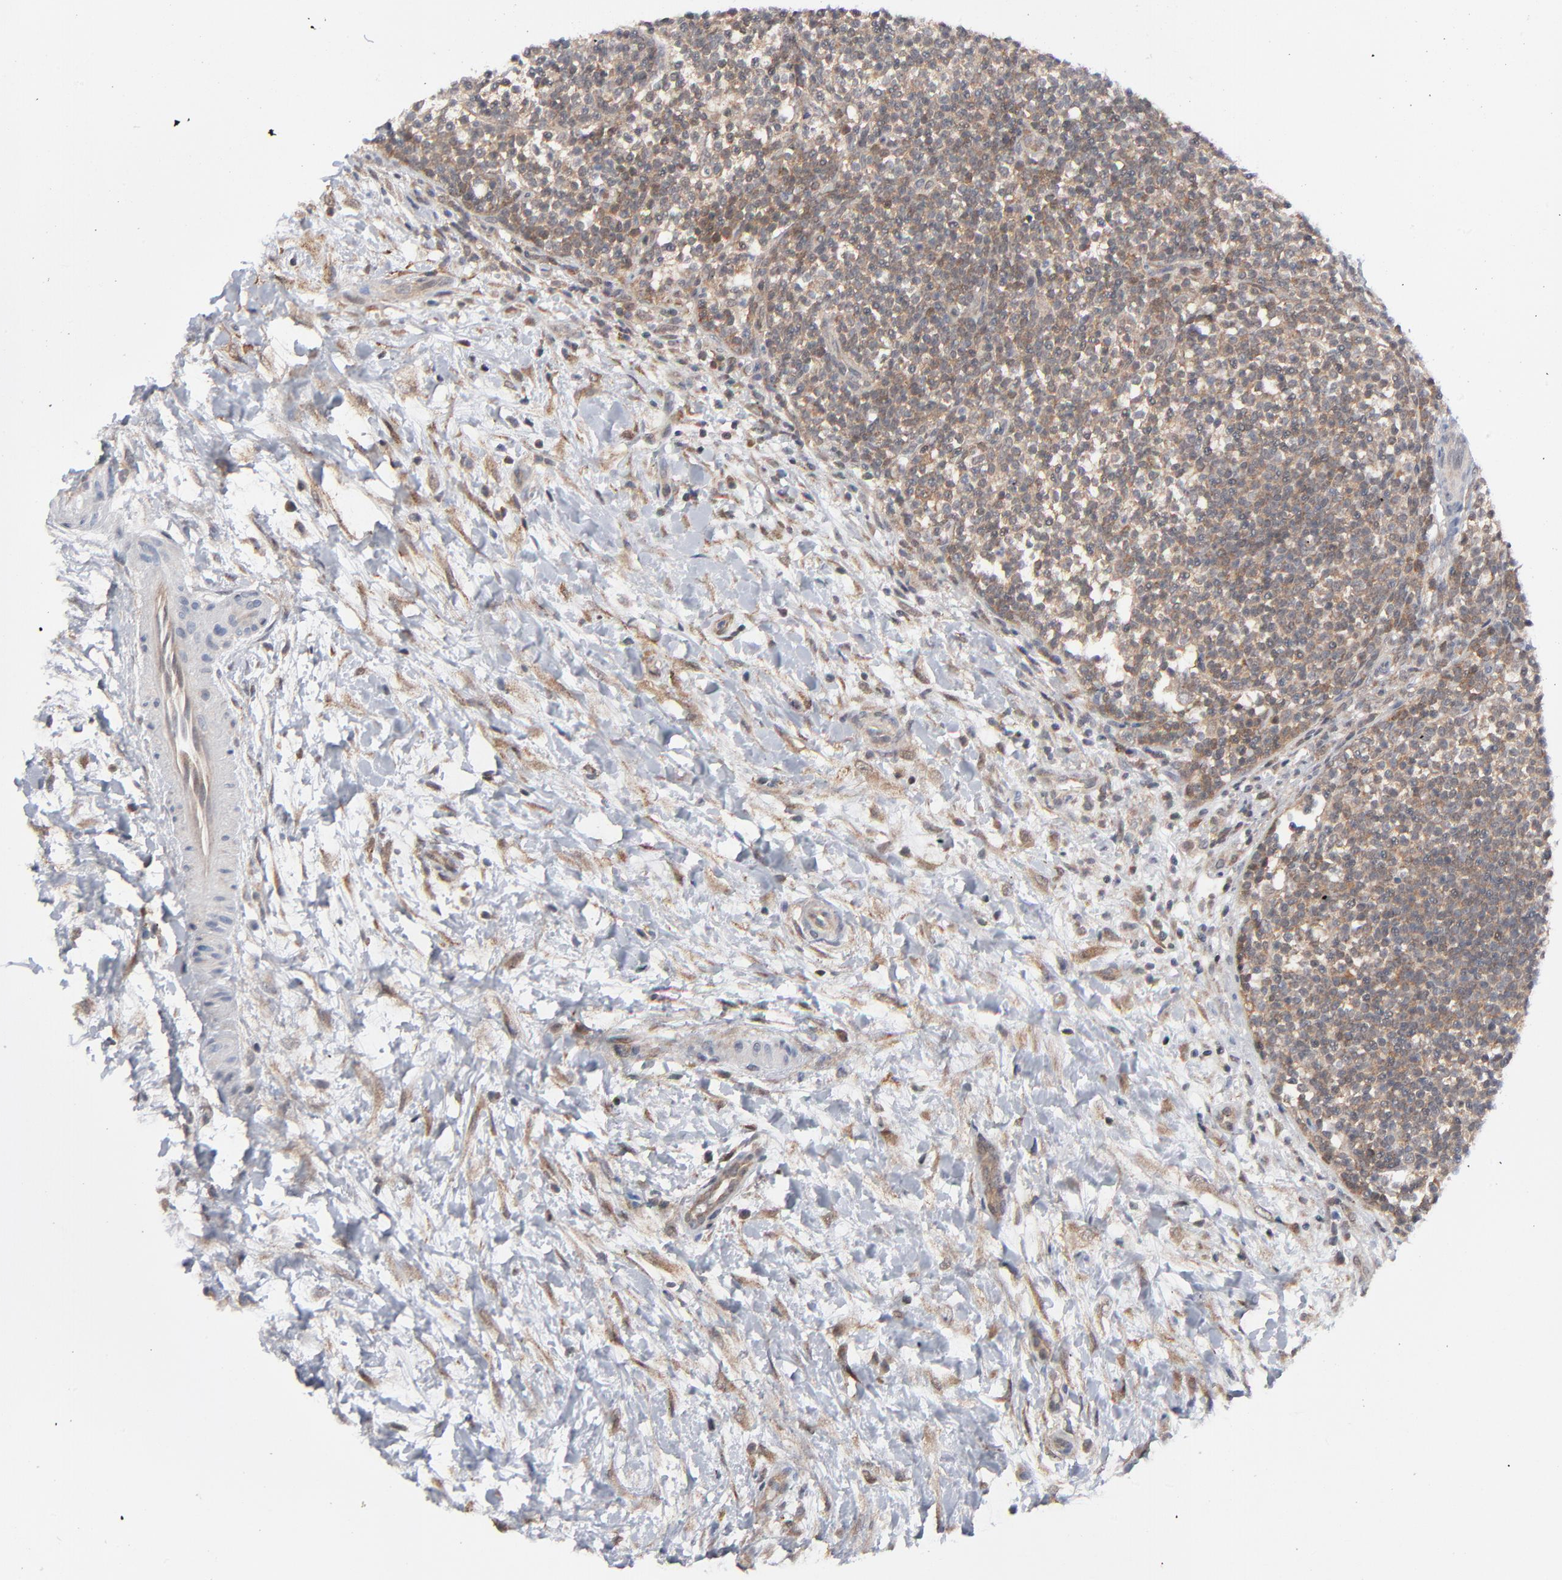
{"staining": {"intensity": "weak", "quantity": ">75%", "location": "cytoplasmic/membranous"}, "tissue": "lymphoma", "cell_type": "Tumor cells", "image_type": "cancer", "snomed": [{"axis": "morphology", "description": "Malignant lymphoma, non-Hodgkin's type, Low grade"}, {"axis": "topography", "description": "Lymph node"}], "caption": "A high-resolution image shows immunohistochemistry (IHC) staining of malignant lymphoma, non-Hodgkin's type (low-grade), which reveals weak cytoplasmic/membranous expression in about >75% of tumor cells. (IHC, brightfield microscopy, high magnification).", "gene": "RPS6KB1", "patient": {"sex": "female", "age": 76}}